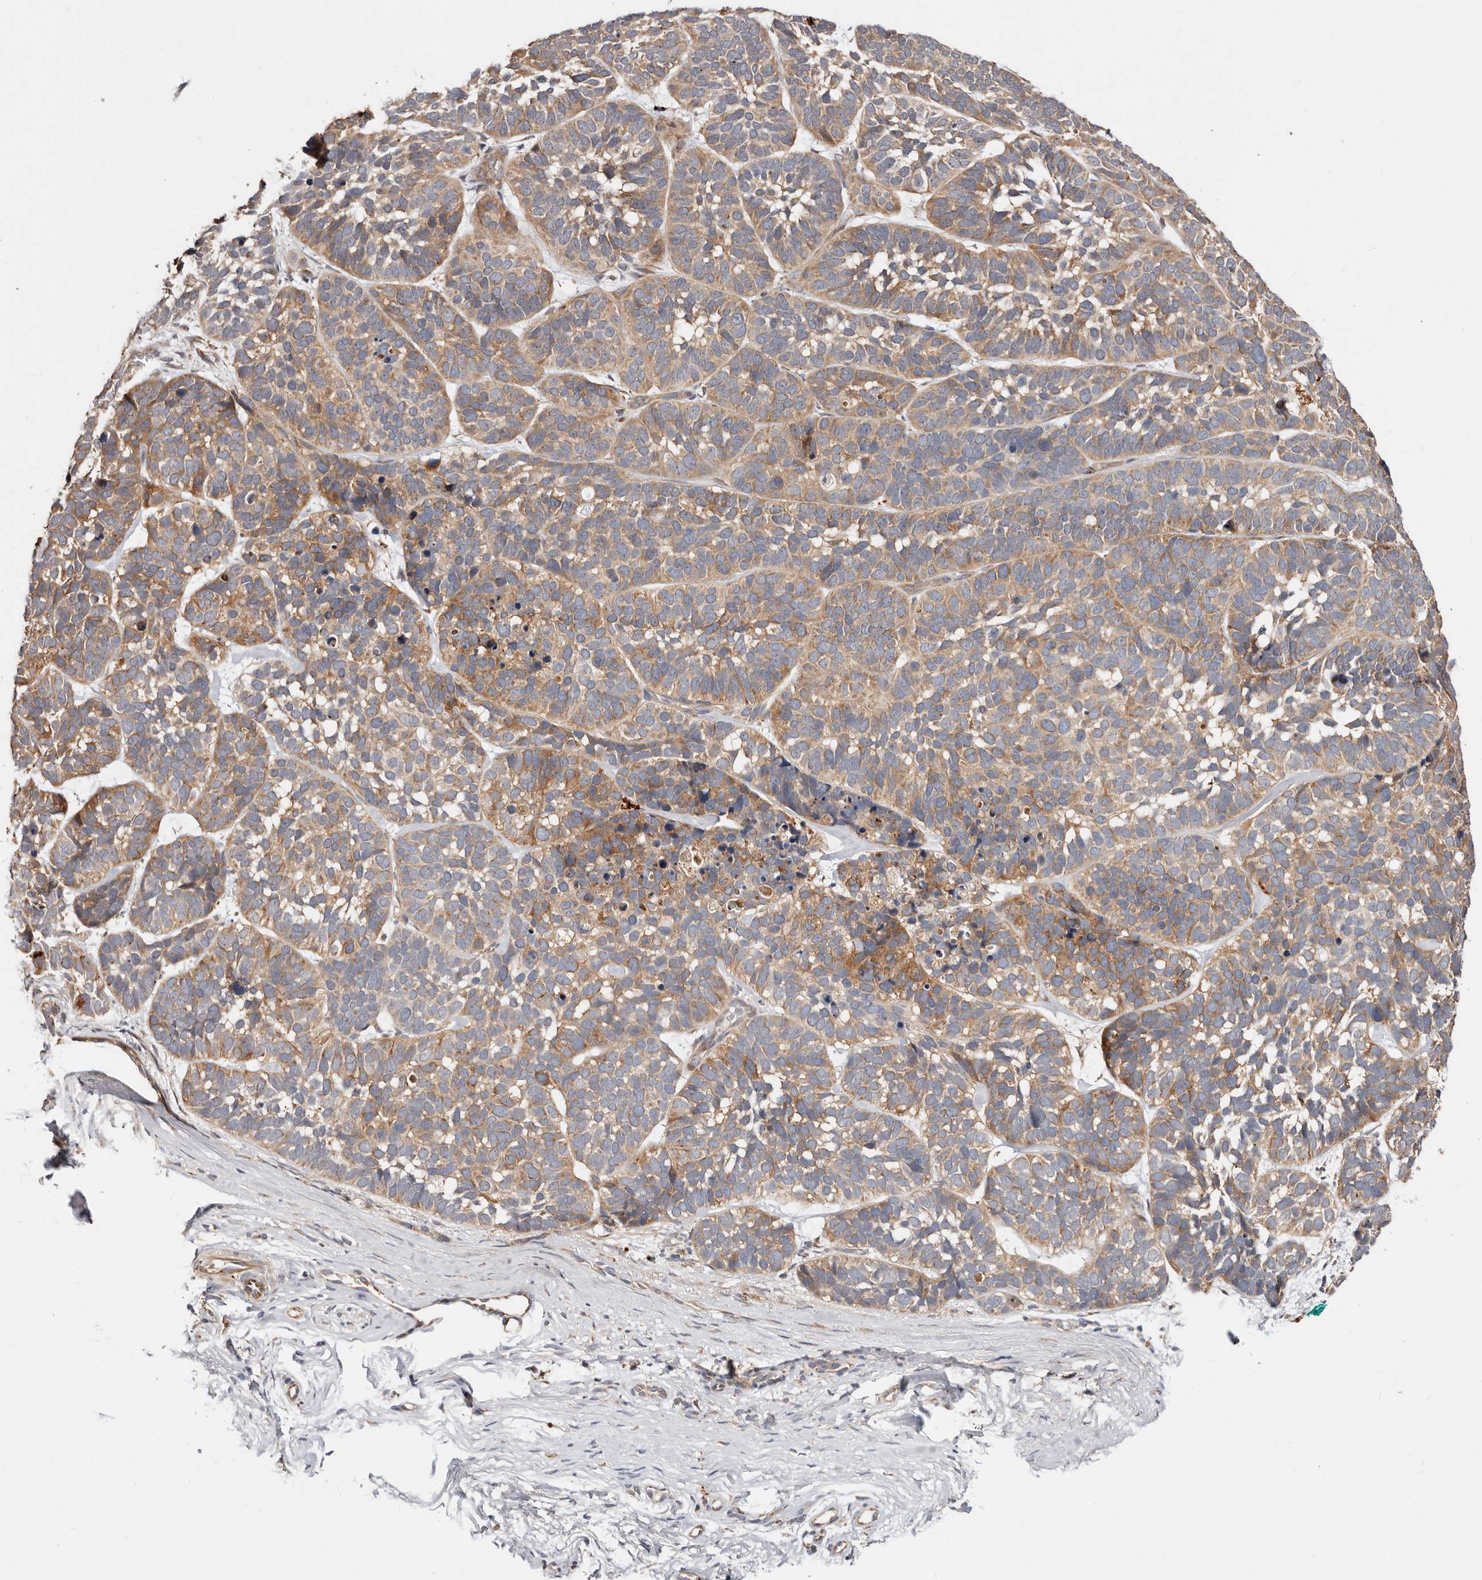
{"staining": {"intensity": "moderate", "quantity": ">75%", "location": "cytoplasmic/membranous"}, "tissue": "skin cancer", "cell_type": "Tumor cells", "image_type": "cancer", "snomed": [{"axis": "morphology", "description": "Basal cell carcinoma"}, {"axis": "topography", "description": "Skin"}], "caption": "Skin cancer (basal cell carcinoma) was stained to show a protein in brown. There is medium levels of moderate cytoplasmic/membranous expression in approximately >75% of tumor cells. The protein is stained brown, and the nuclei are stained in blue (DAB (3,3'-diaminobenzidine) IHC with brightfield microscopy, high magnification).", "gene": "USP33", "patient": {"sex": "male", "age": 62}}